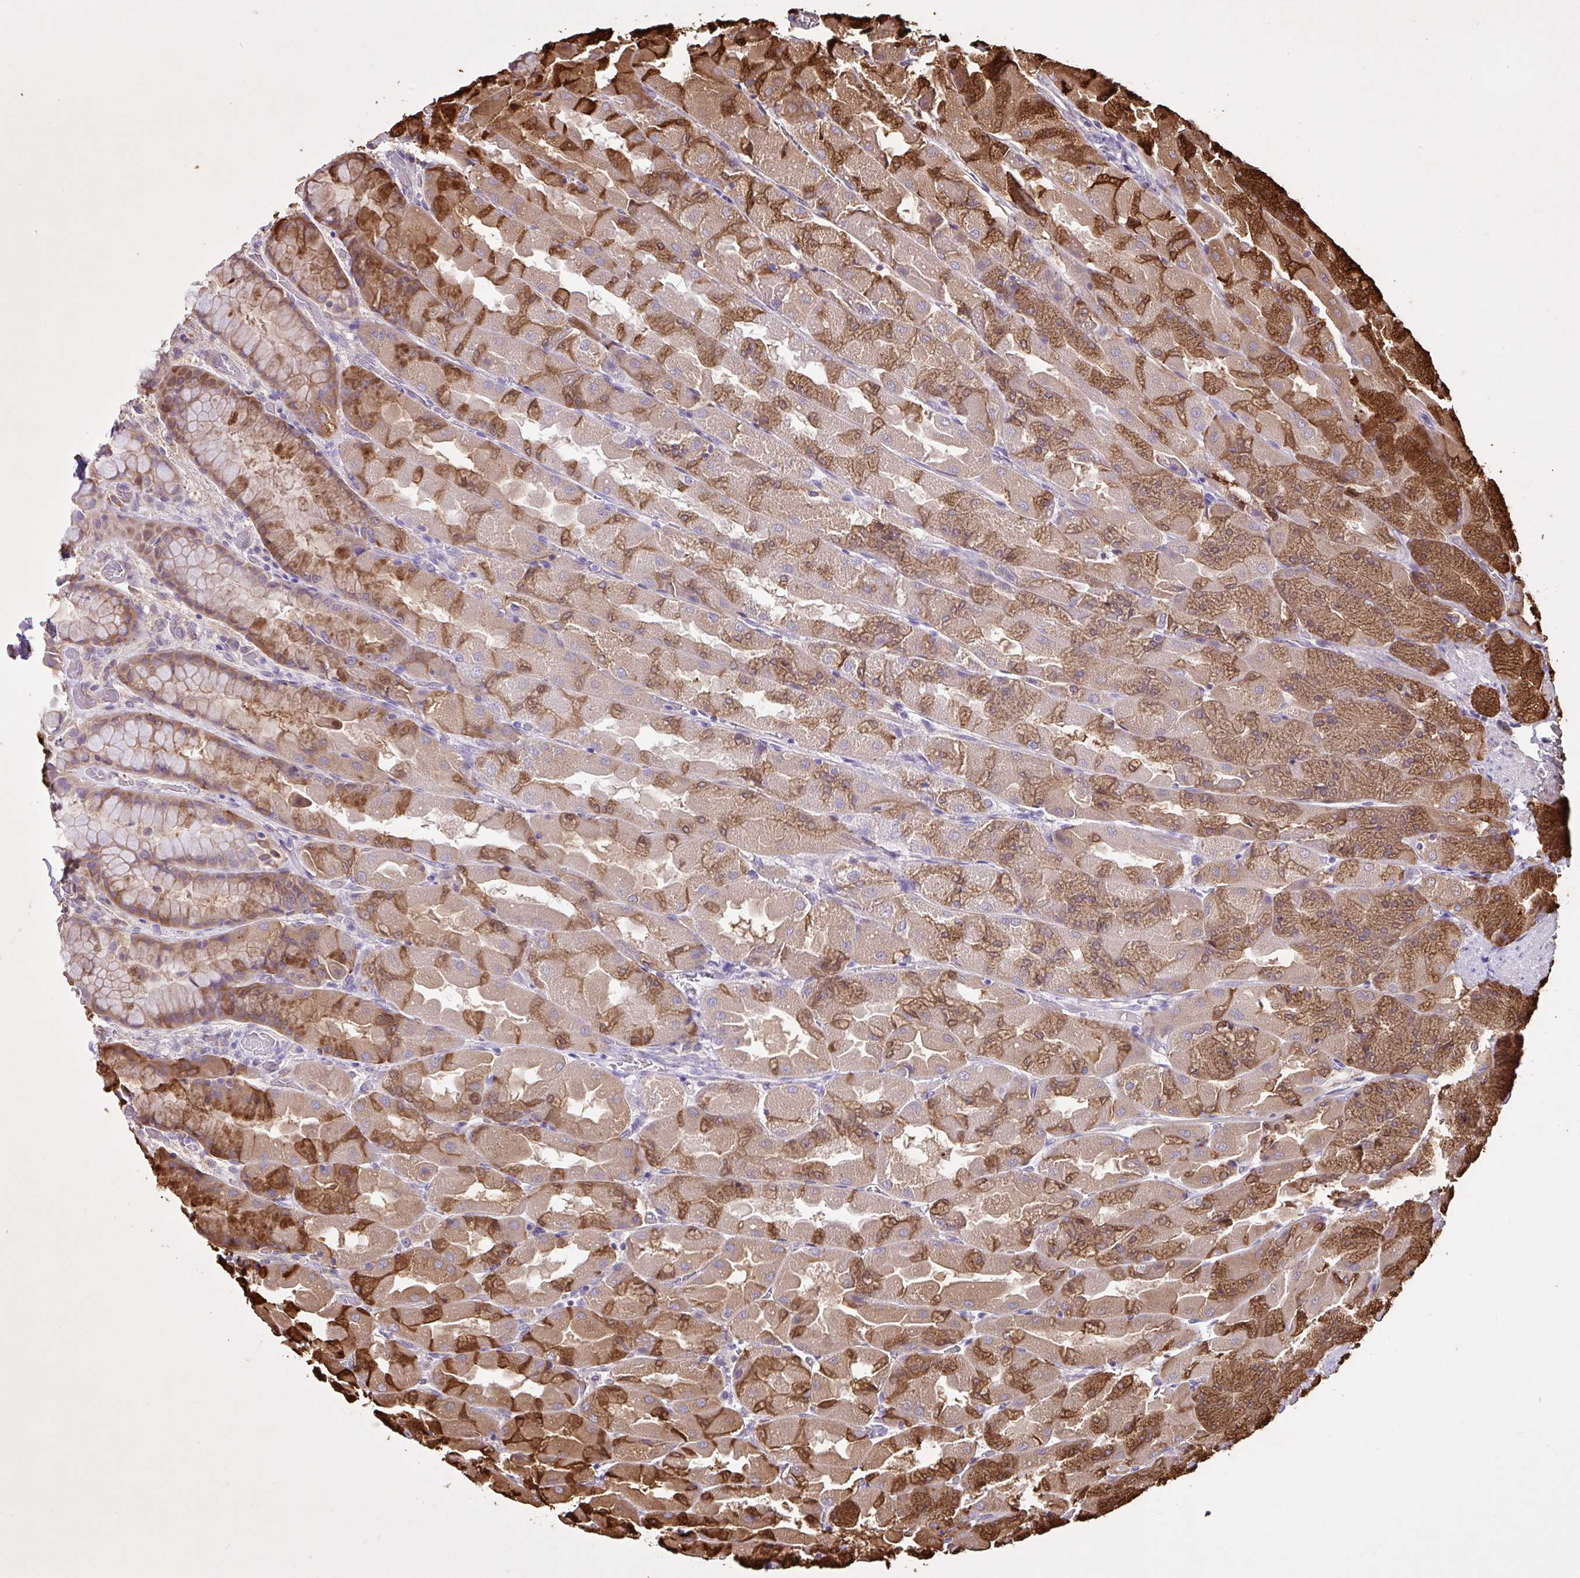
{"staining": {"intensity": "moderate", "quantity": "25%-75%", "location": "cytoplasmic/membranous,nuclear"}, "tissue": "stomach", "cell_type": "Glandular cells", "image_type": "normal", "snomed": [{"axis": "morphology", "description": "Normal tissue, NOS"}, {"axis": "topography", "description": "Stomach"}], "caption": "IHC of benign stomach shows medium levels of moderate cytoplasmic/membranous,nuclear positivity in about 25%-75% of glandular cells.", "gene": "NTPCR", "patient": {"sex": "female", "age": 61}}